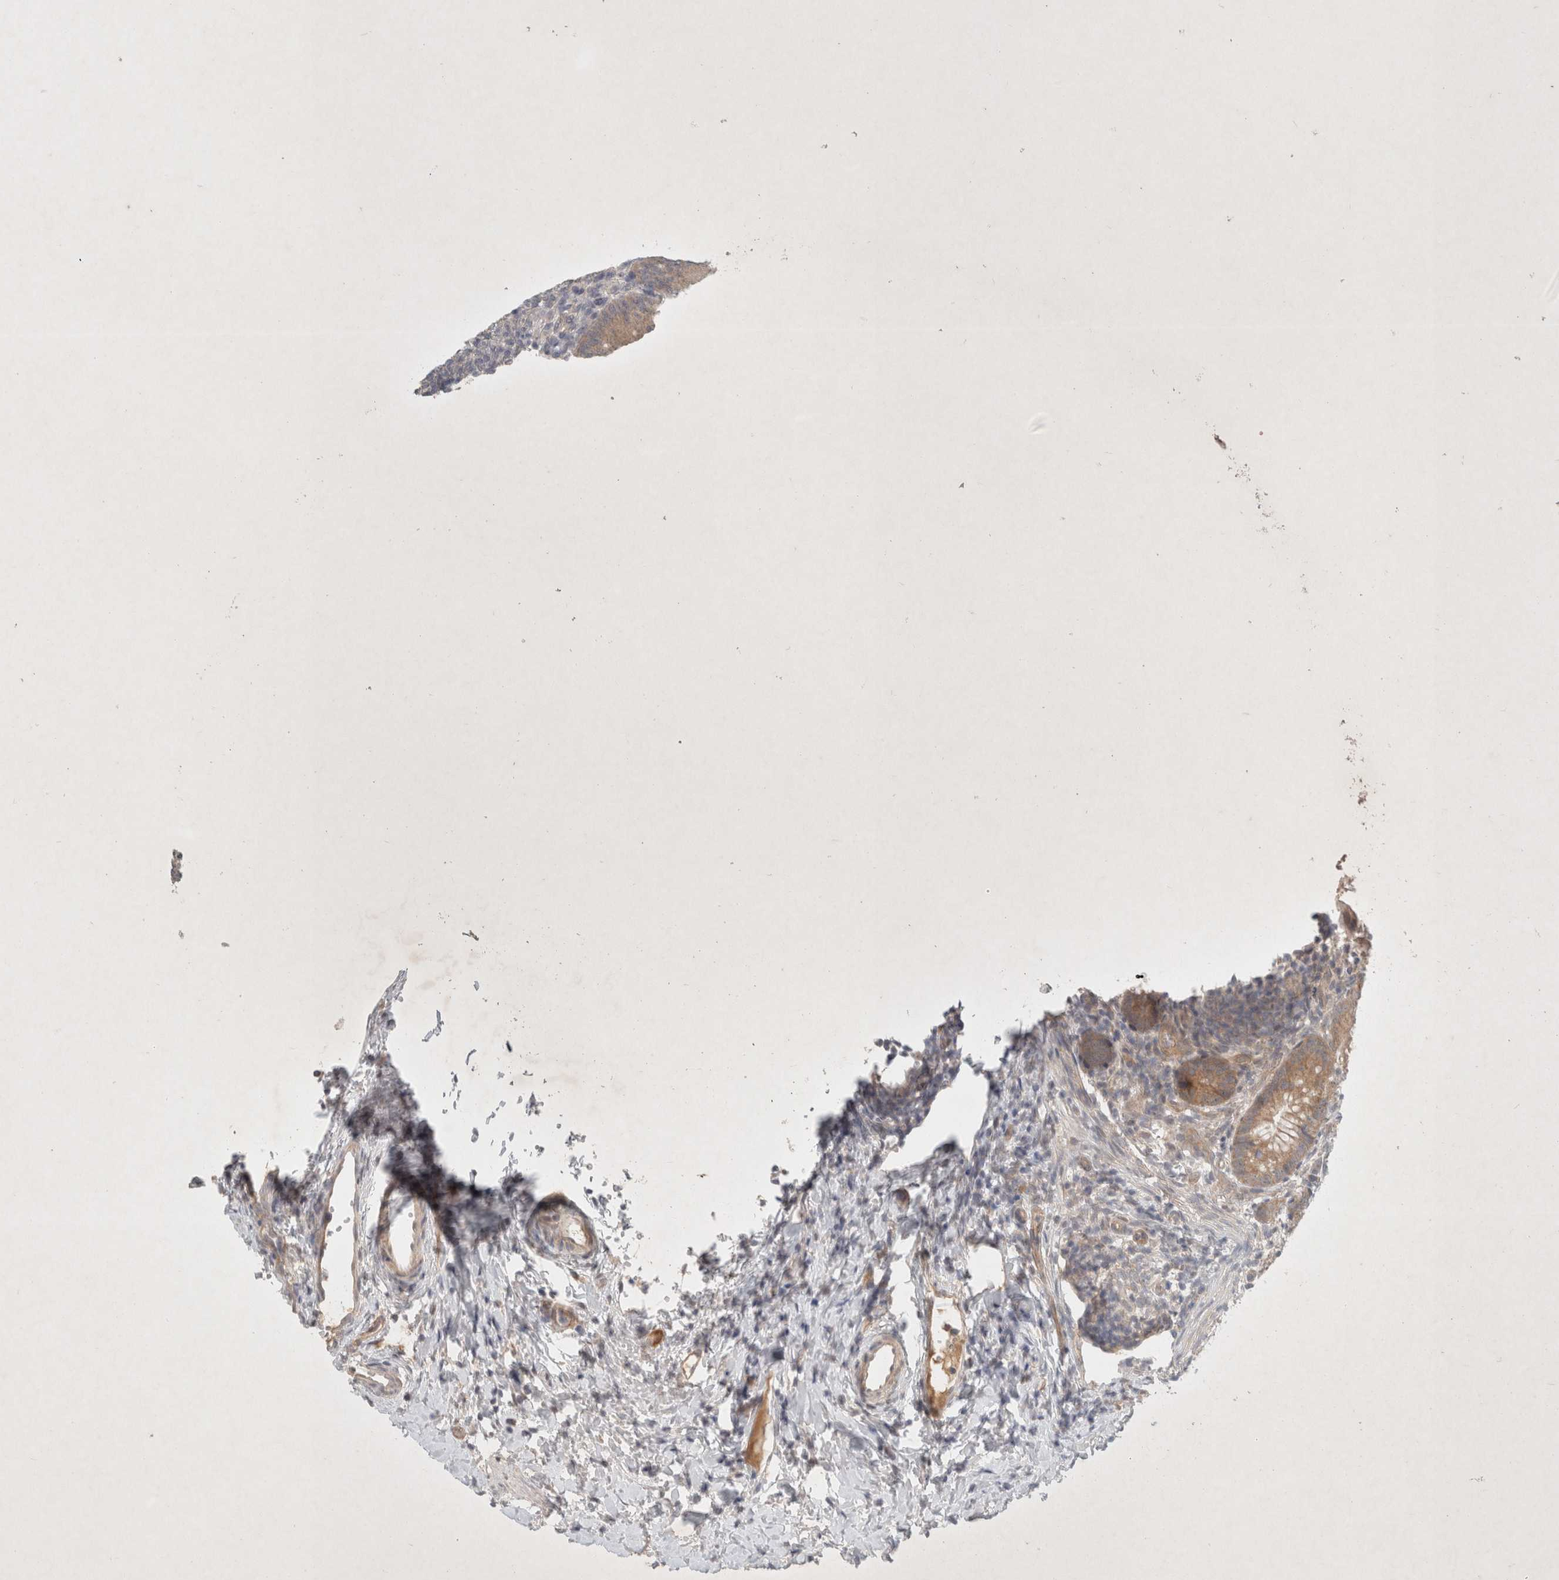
{"staining": {"intensity": "weak", "quantity": ">75%", "location": "cytoplasmic/membranous"}, "tissue": "appendix", "cell_type": "Glandular cells", "image_type": "normal", "snomed": [{"axis": "morphology", "description": "Normal tissue, NOS"}, {"axis": "topography", "description": "Appendix"}], "caption": "Glandular cells show weak cytoplasmic/membranous staining in approximately >75% of cells in normal appendix.", "gene": "RASAL2", "patient": {"sex": "male", "age": 1}}